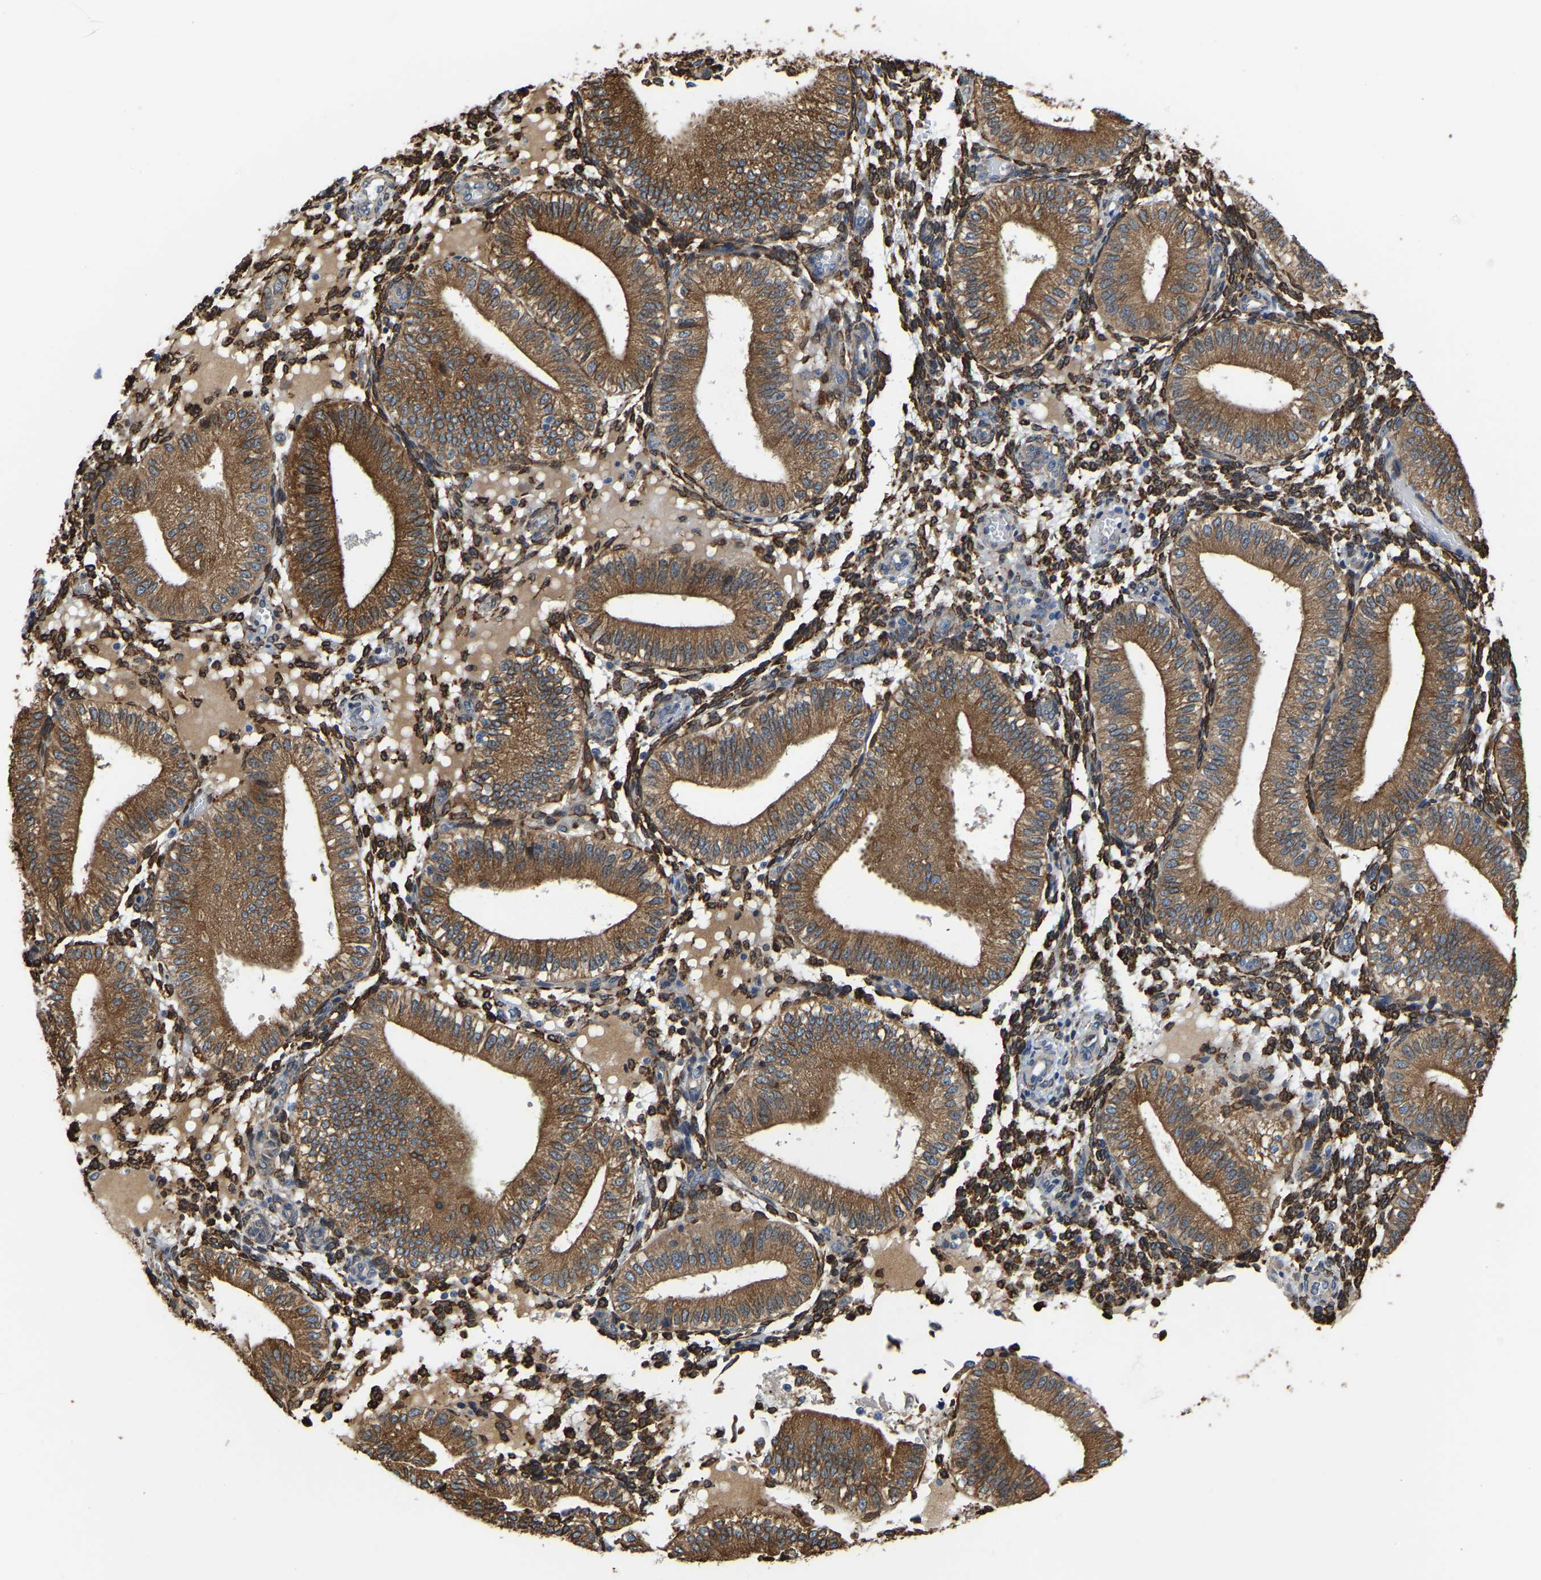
{"staining": {"intensity": "strong", "quantity": ">75%", "location": "cytoplasmic/membranous"}, "tissue": "endometrium", "cell_type": "Cells in endometrial stroma", "image_type": "normal", "snomed": [{"axis": "morphology", "description": "Normal tissue, NOS"}, {"axis": "topography", "description": "Endometrium"}], "caption": "About >75% of cells in endometrial stroma in benign human endometrium demonstrate strong cytoplasmic/membranous protein positivity as visualized by brown immunohistochemical staining.", "gene": "ARL6IP5", "patient": {"sex": "female", "age": 39}}